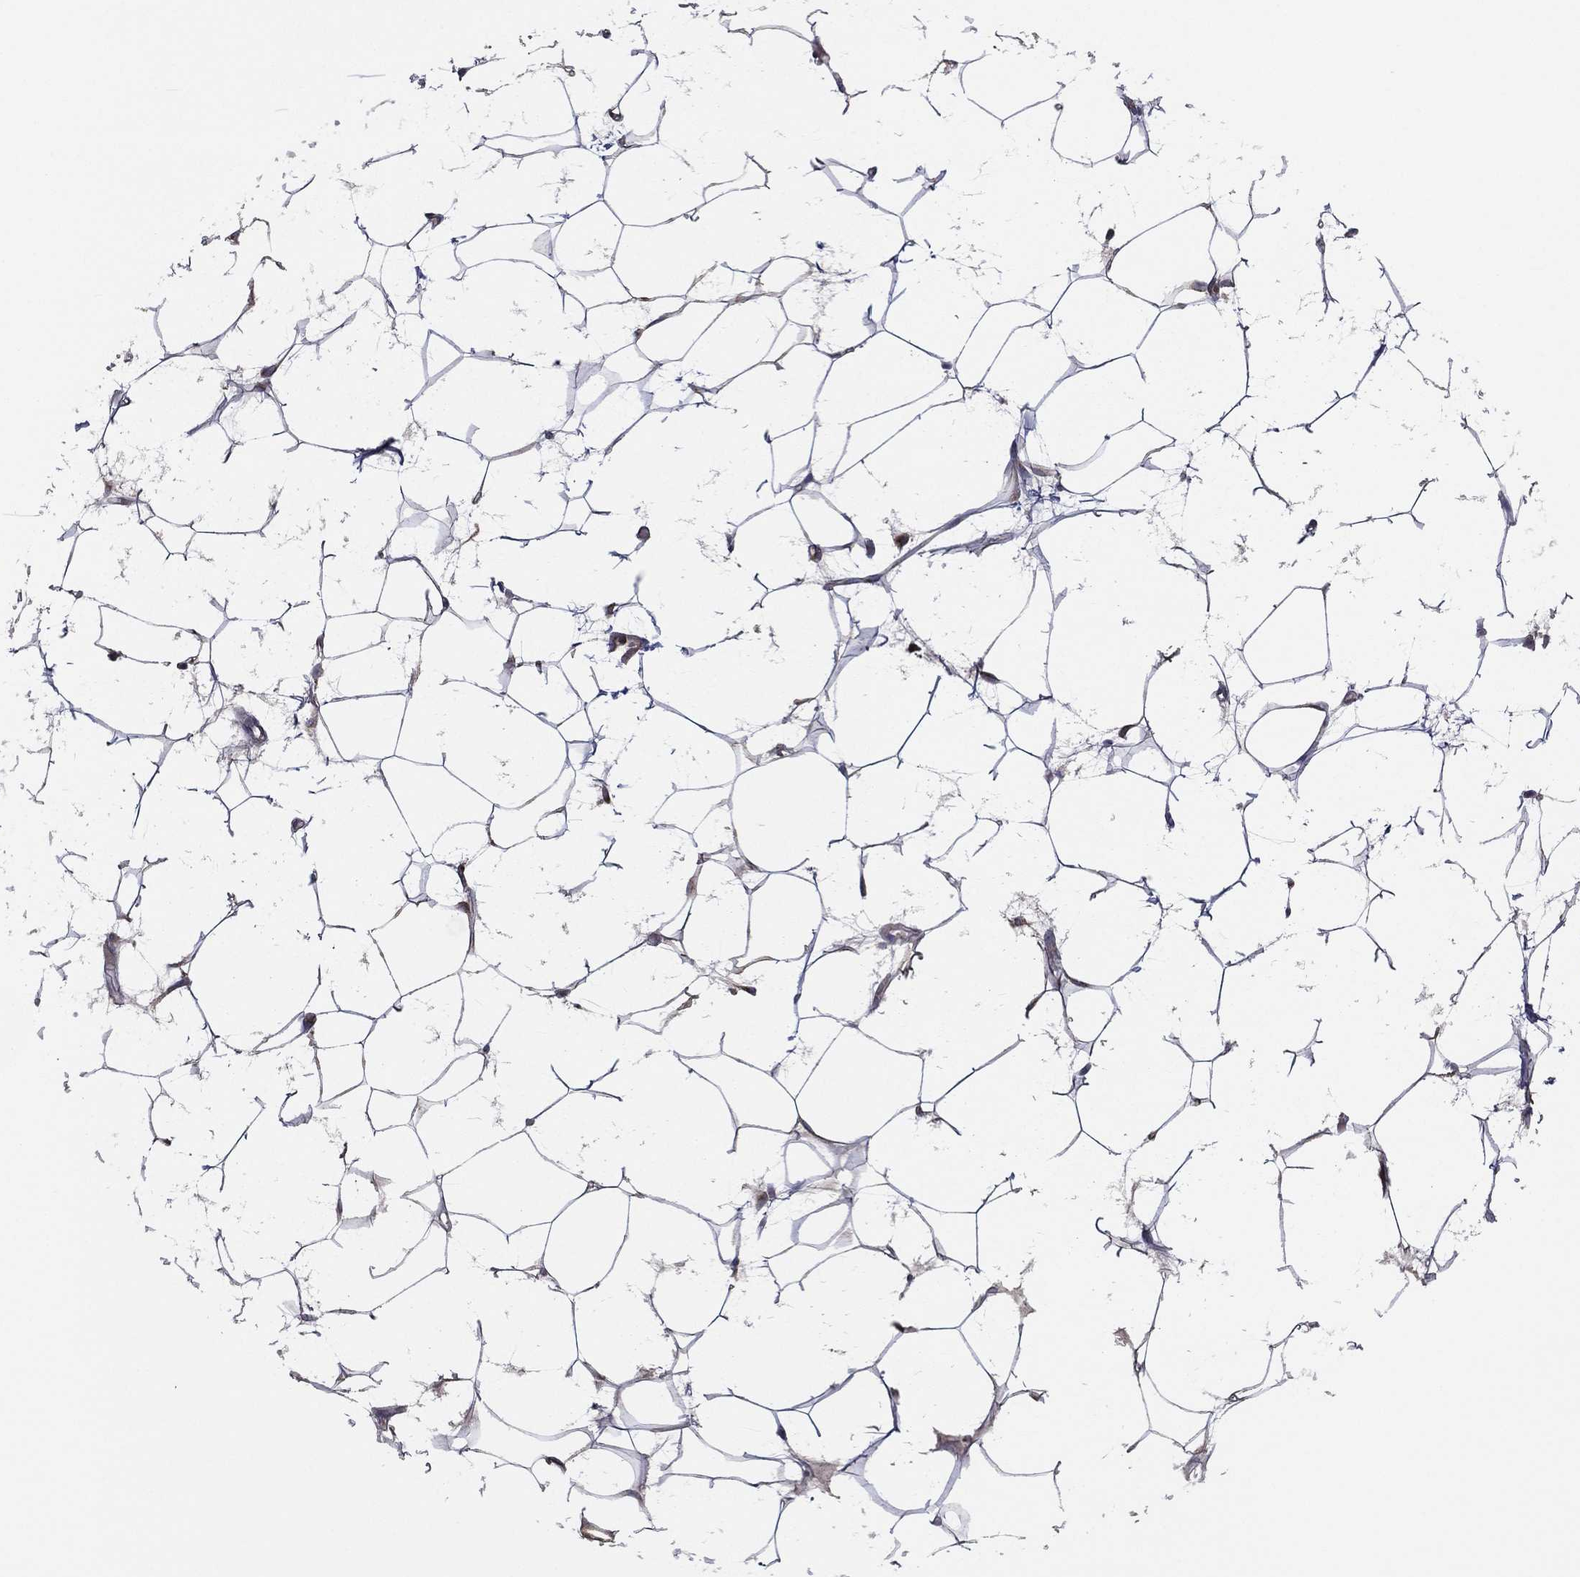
{"staining": {"intensity": "negative", "quantity": "none", "location": "none"}, "tissue": "adipose tissue", "cell_type": "Adipocytes", "image_type": "normal", "snomed": [{"axis": "morphology", "description": "Normal tissue, NOS"}, {"axis": "topography", "description": "Breast"}], "caption": "Histopathology image shows no protein expression in adipocytes of normal adipose tissue. (DAB (3,3'-diaminobenzidine) immunohistochemistry visualized using brightfield microscopy, high magnification).", "gene": "EIF2B5", "patient": {"sex": "female", "age": 49}}